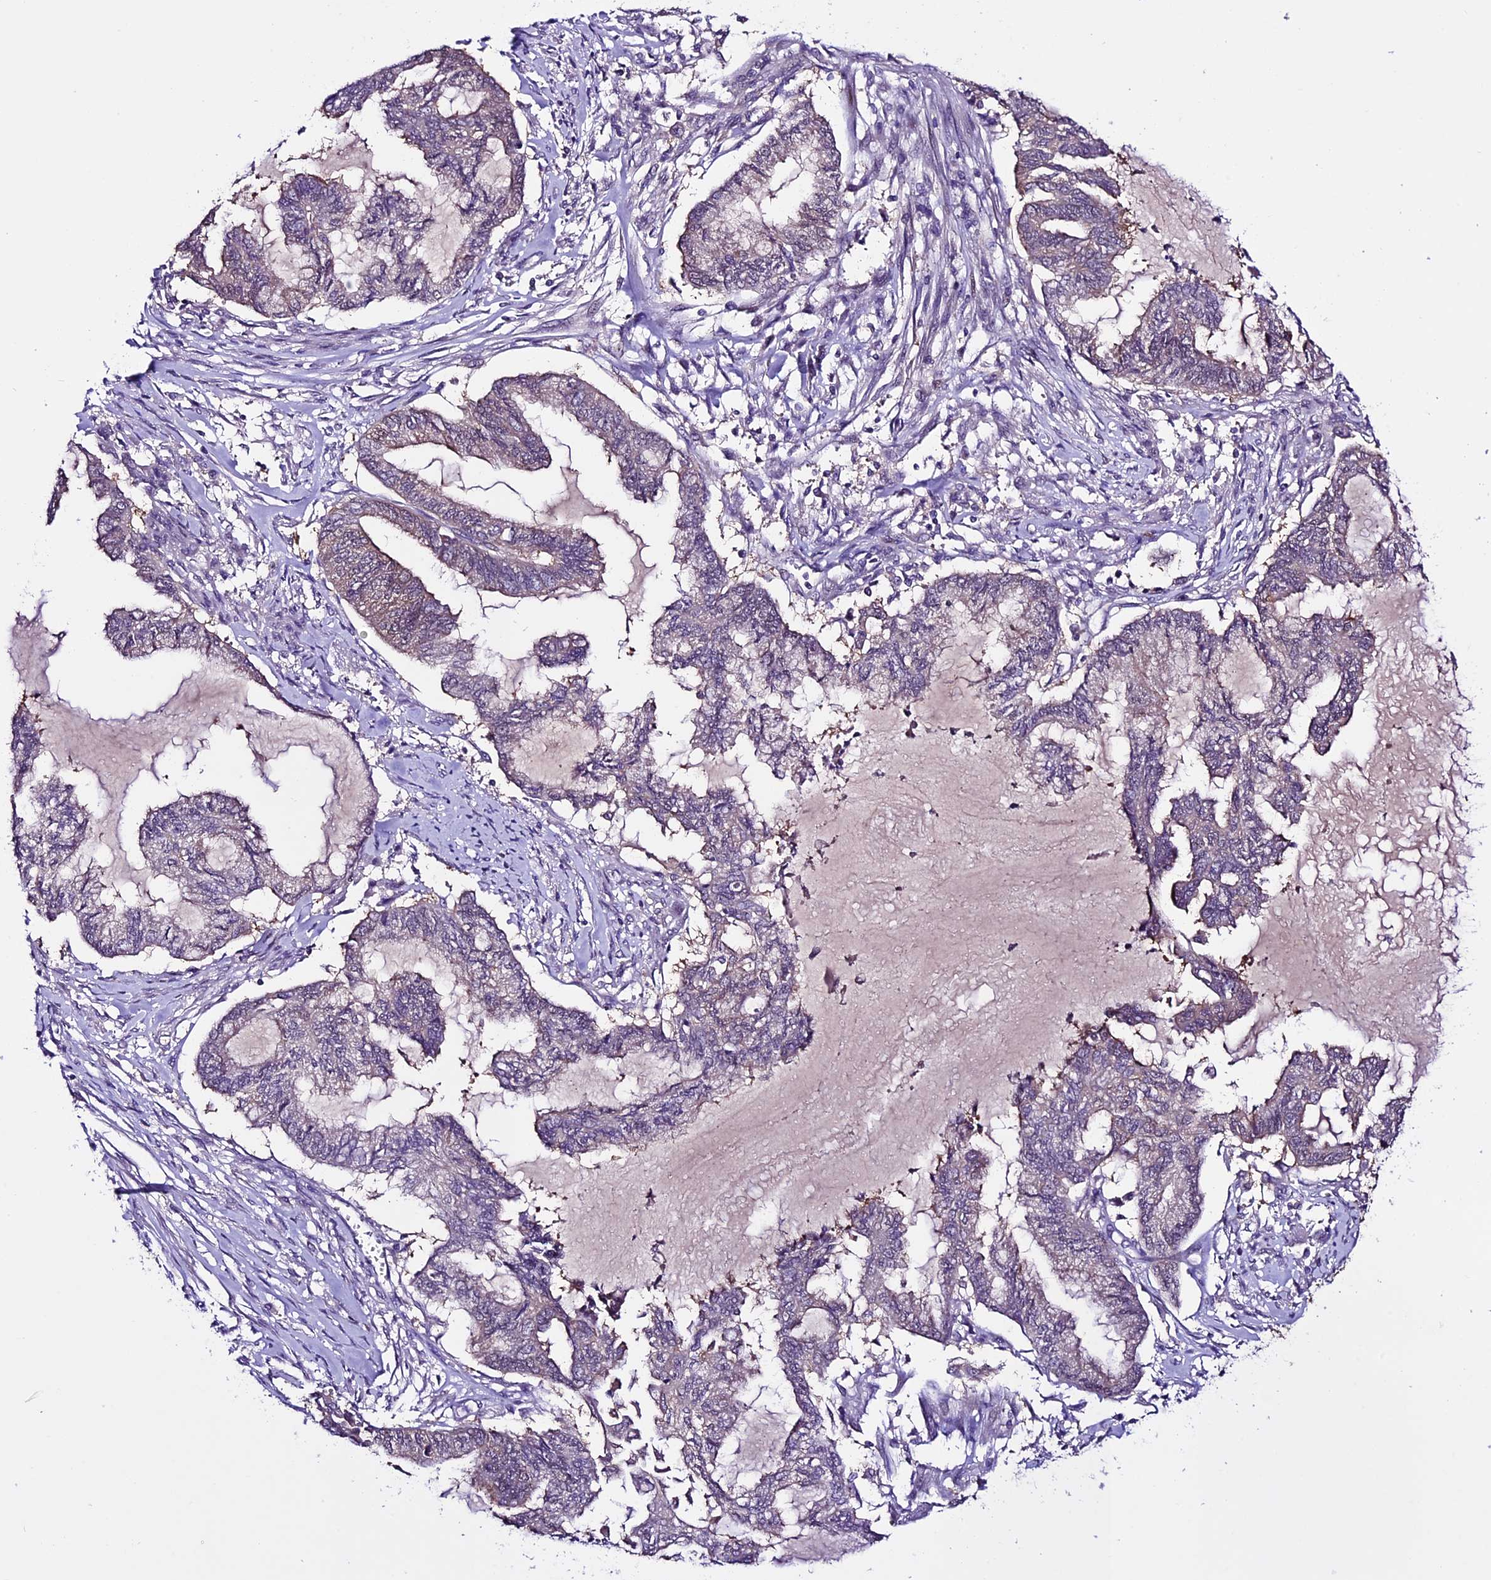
{"staining": {"intensity": "weak", "quantity": "<25%", "location": "cytoplasmic/membranous"}, "tissue": "endometrial cancer", "cell_type": "Tumor cells", "image_type": "cancer", "snomed": [{"axis": "morphology", "description": "Adenocarcinoma, NOS"}, {"axis": "topography", "description": "Endometrium"}], "caption": "This is an IHC image of endometrial cancer (adenocarcinoma). There is no staining in tumor cells.", "gene": "XKR7", "patient": {"sex": "female", "age": 86}}